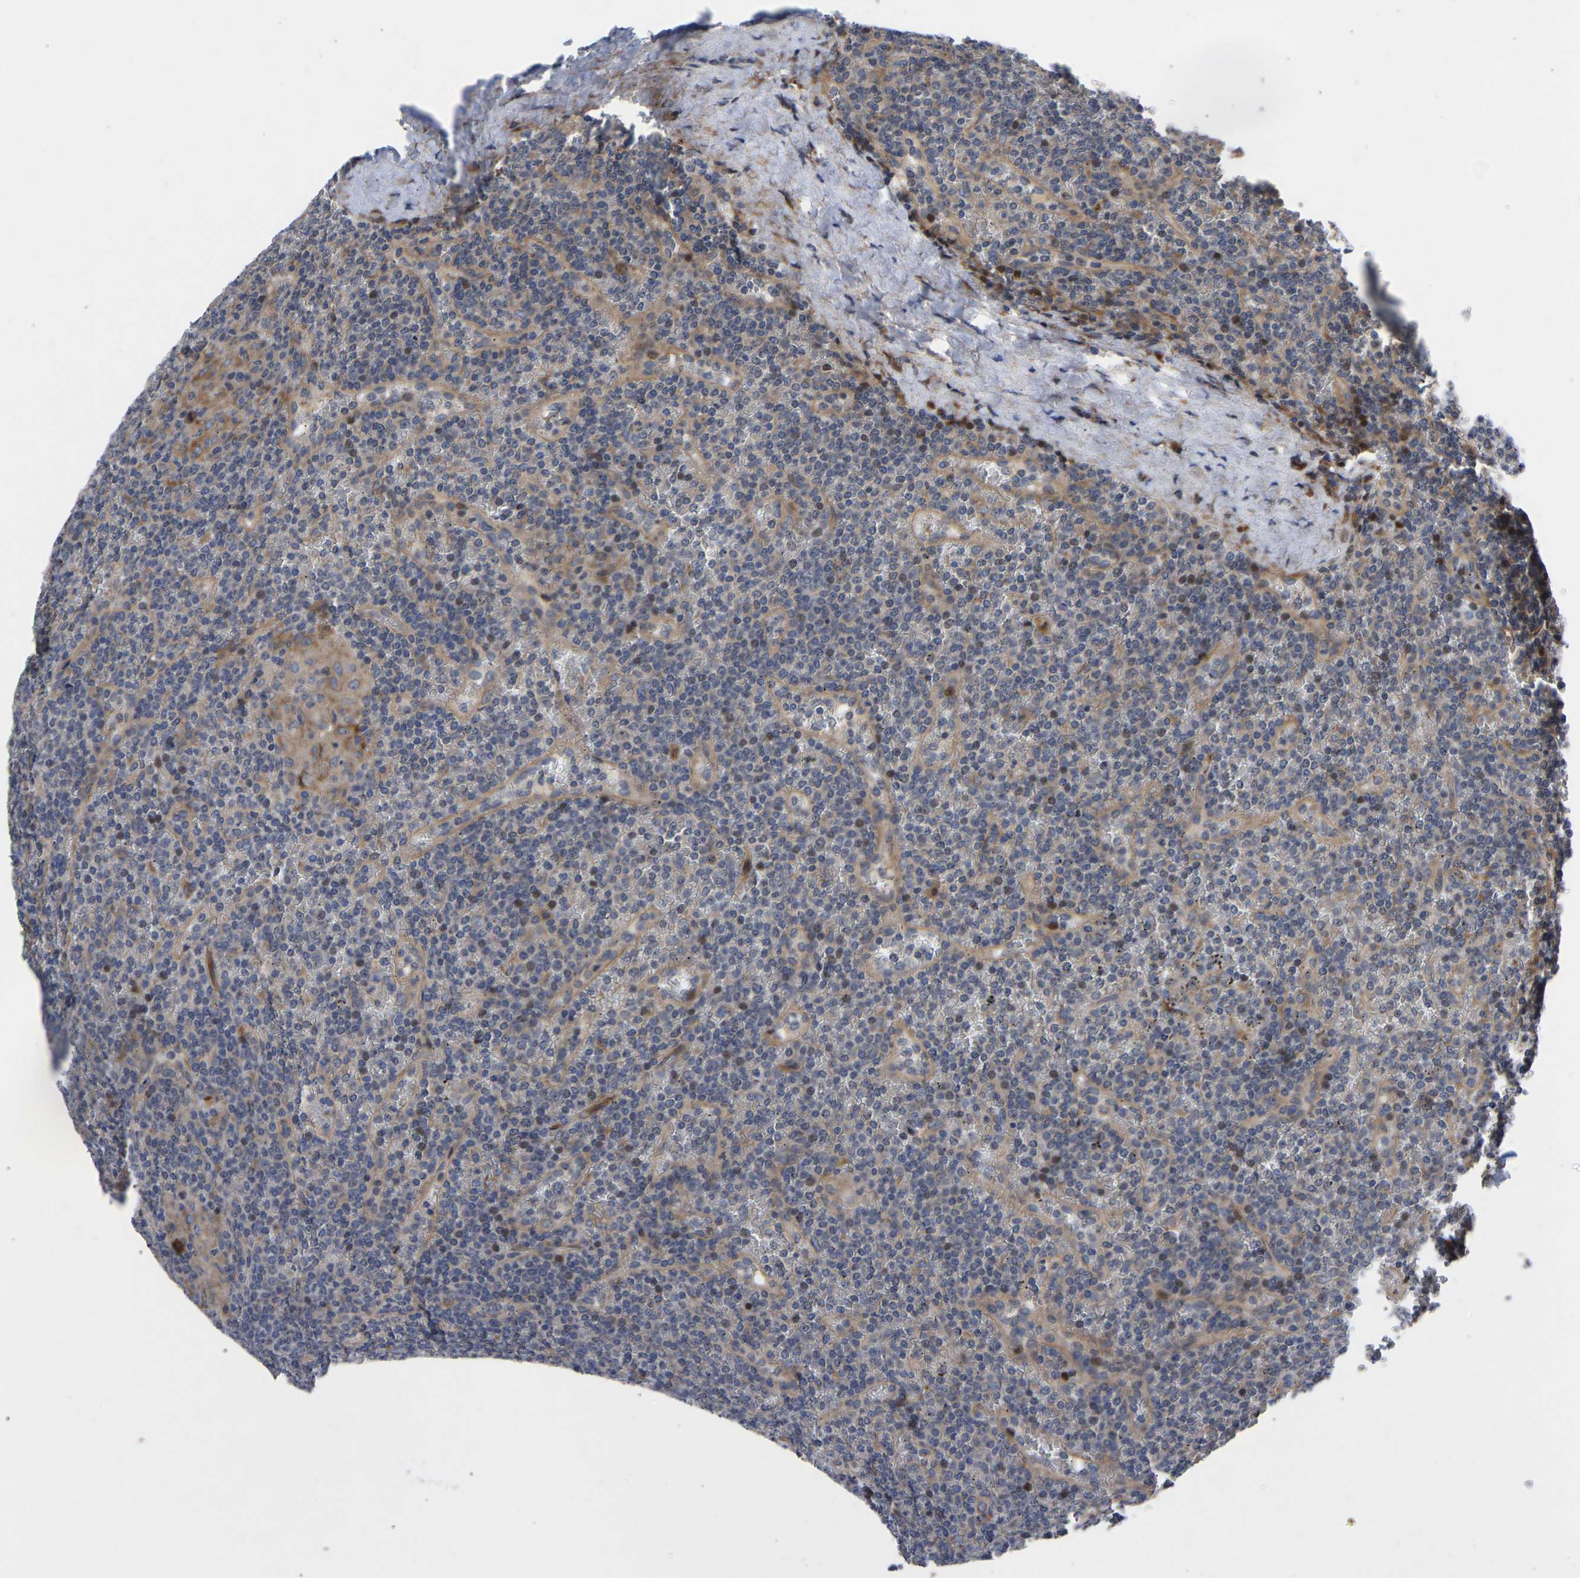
{"staining": {"intensity": "weak", "quantity": "<25%", "location": "cytoplasmic/membranous"}, "tissue": "lymphoma", "cell_type": "Tumor cells", "image_type": "cancer", "snomed": [{"axis": "morphology", "description": "Malignant lymphoma, non-Hodgkin's type, Low grade"}, {"axis": "topography", "description": "Spleen"}], "caption": "Immunohistochemistry photomicrograph of malignant lymphoma, non-Hodgkin's type (low-grade) stained for a protein (brown), which demonstrates no staining in tumor cells.", "gene": "TMEM38B", "patient": {"sex": "female", "age": 19}}